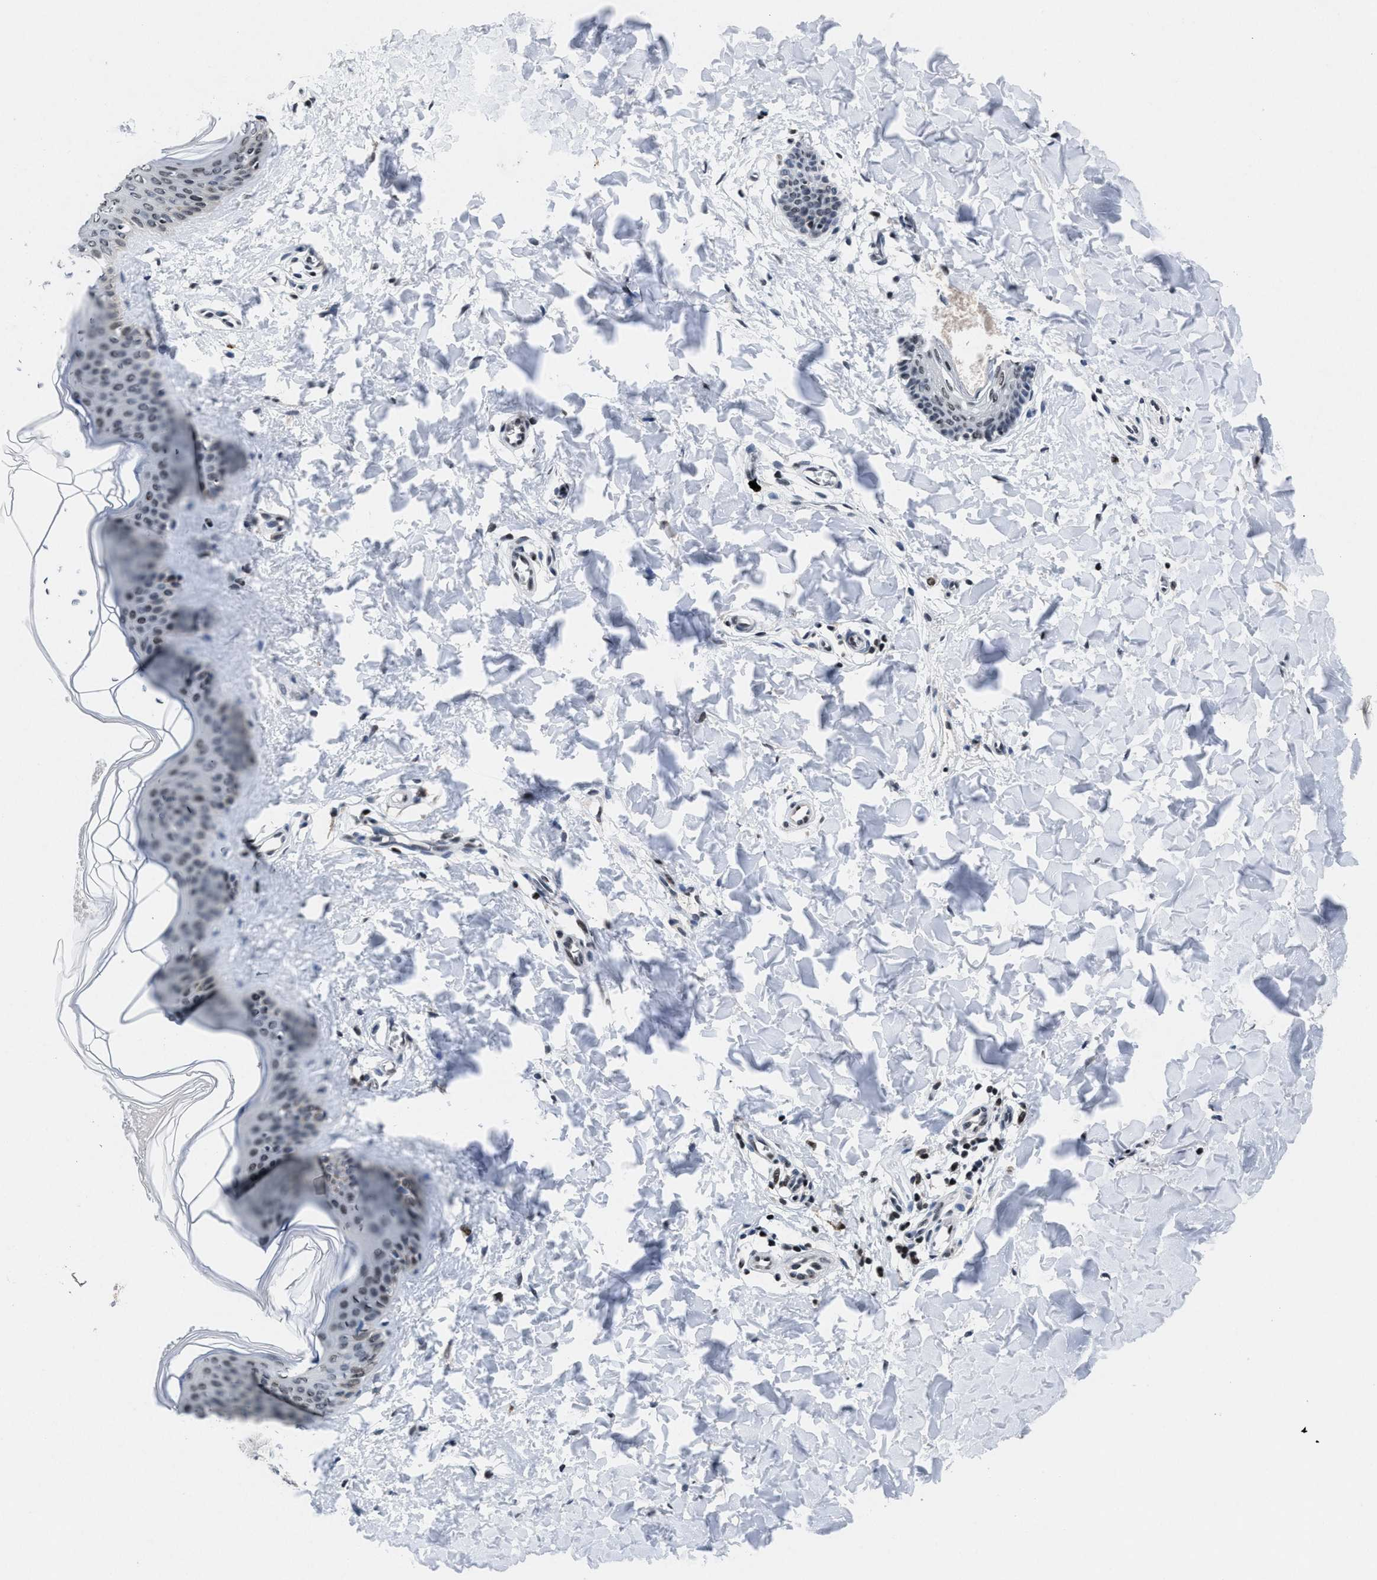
{"staining": {"intensity": "strong", "quantity": ">75%", "location": "nuclear"}, "tissue": "skin", "cell_type": "Fibroblasts", "image_type": "normal", "snomed": [{"axis": "morphology", "description": "Normal tissue, NOS"}, {"axis": "topography", "description": "Skin"}], "caption": "Skin stained with DAB IHC exhibits high levels of strong nuclear expression in about >75% of fibroblasts.", "gene": "WDR81", "patient": {"sex": "female", "age": 17}}